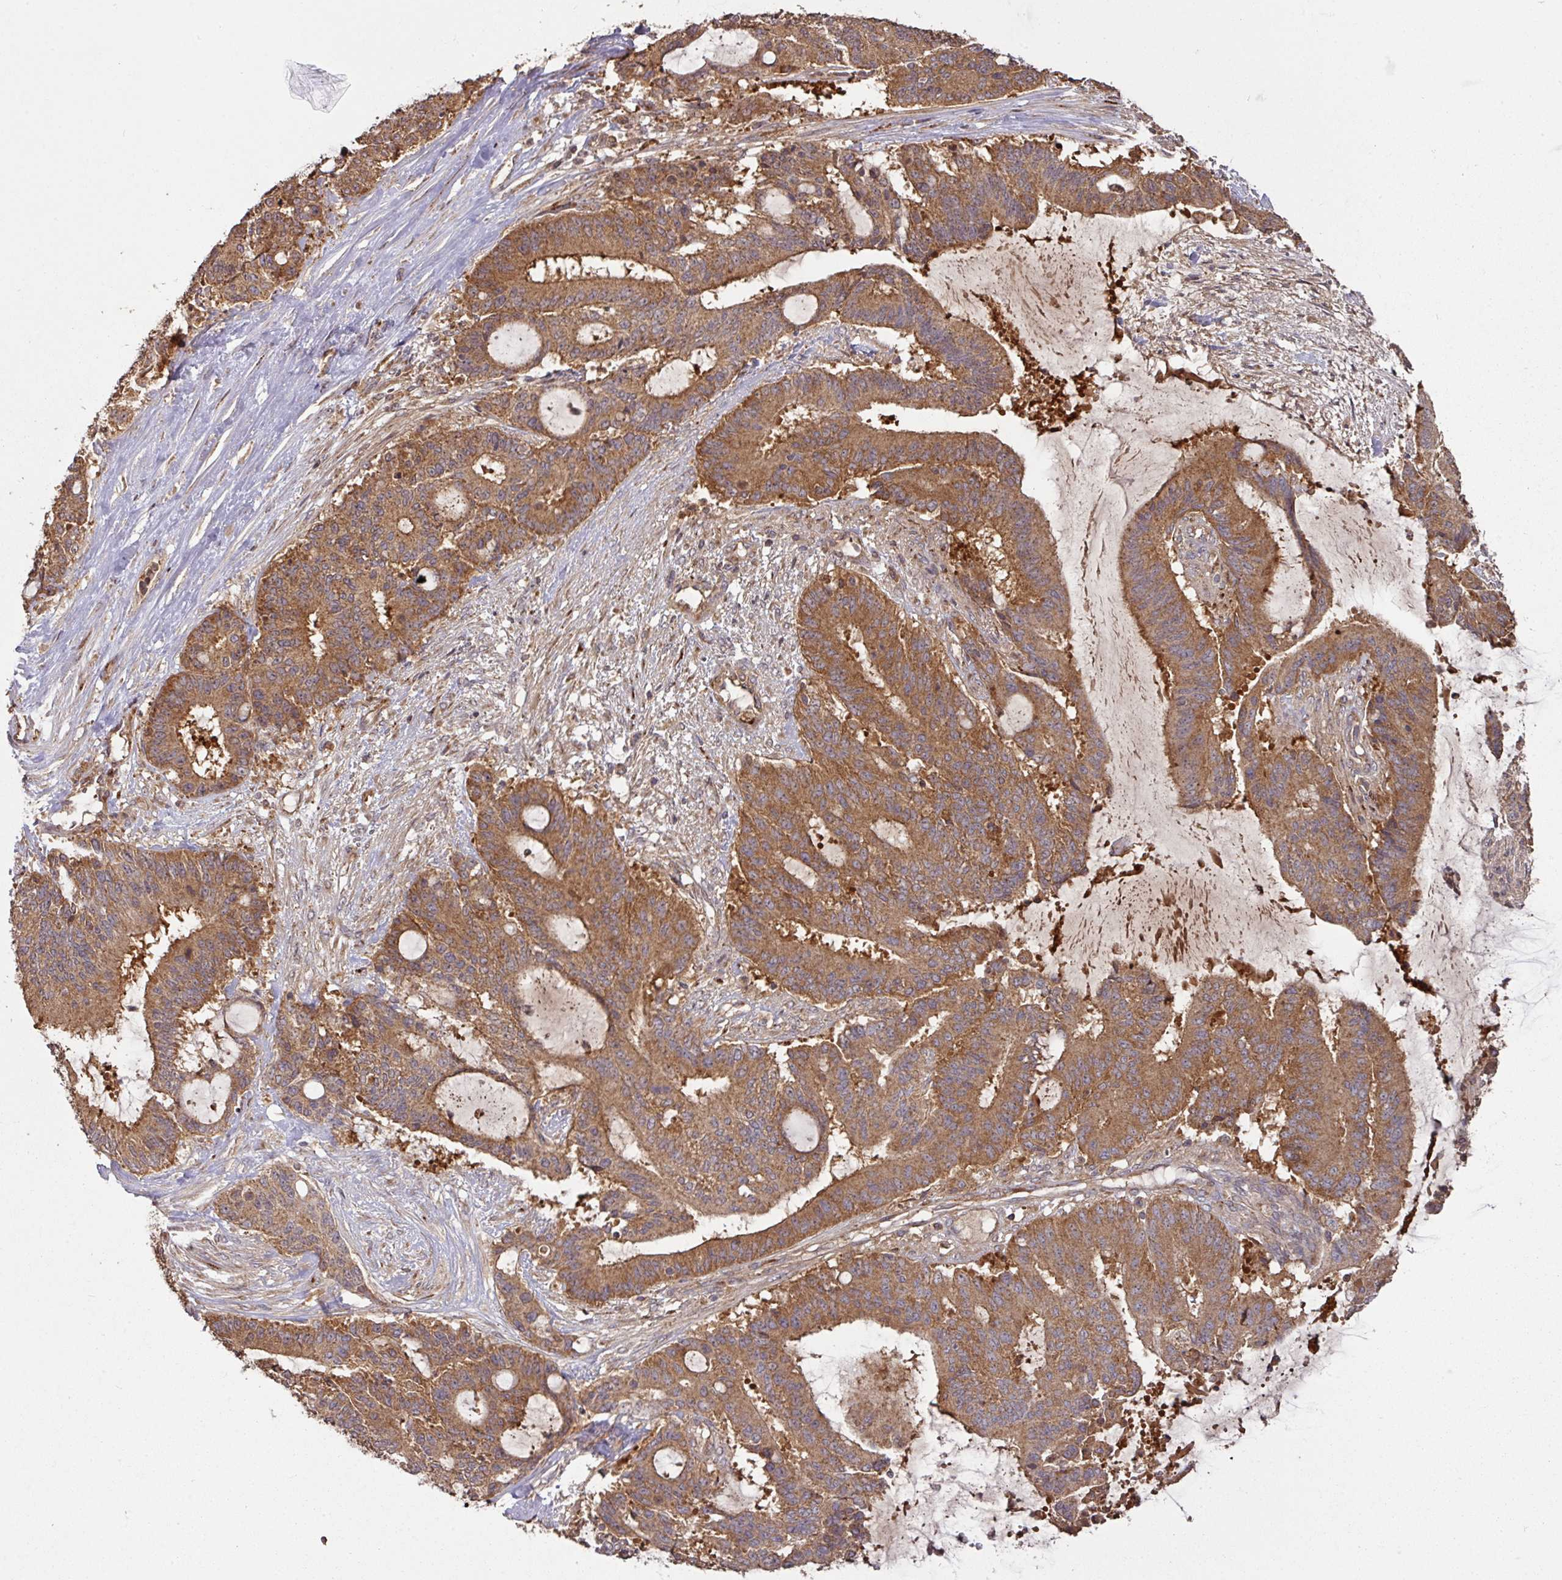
{"staining": {"intensity": "moderate", "quantity": ">75%", "location": "cytoplasmic/membranous"}, "tissue": "liver cancer", "cell_type": "Tumor cells", "image_type": "cancer", "snomed": [{"axis": "morphology", "description": "Normal tissue, NOS"}, {"axis": "morphology", "description": "Cholangiocarcinoma"}, {"axis": "topography", "description": "Liver"}, {"axis": "topography", "description": "Peripheral nerve tissue"}], "caption": "Immunohistochemical staining of liver cholangiocarcinoma reveals medium levels of moderate cytoplasmic/membranous protein expression in approximately >75% of tumor cells.", "gene": "MRRF", "patient": {"sex": "female", "age": 73}}